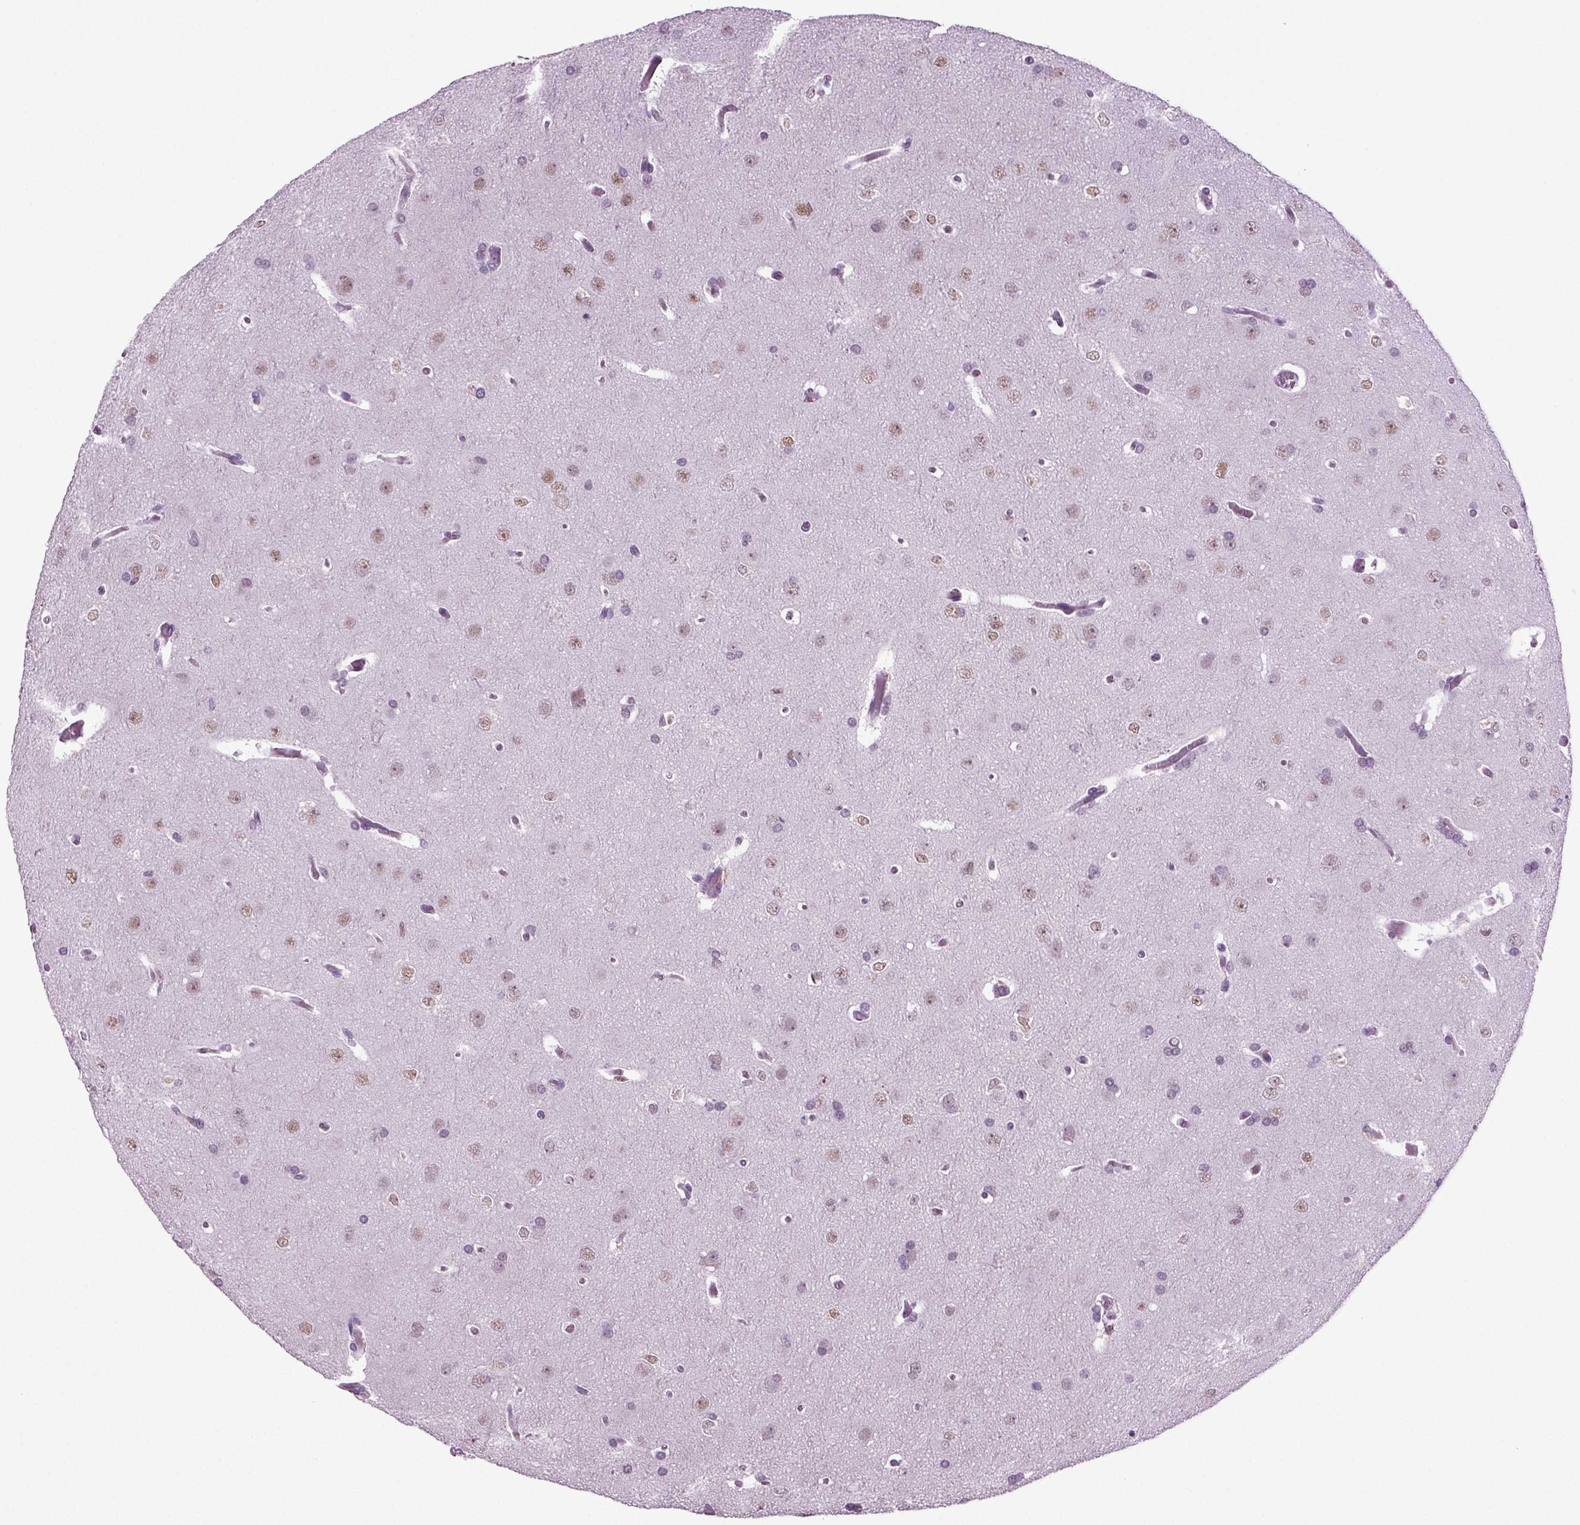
{"staining": {"intensity": "moderate", "quantity": "<25%", "location": "nuclear"}, "tissue": "glioma", "cell_type": "Tumor cells", "image_type": "cancer", "snomed": [{"axis": "morphology", "description": "Glioma, malignant, Low grade"}, {"axis": "topography", "description": "Brain"}], "caption": "Tumor cells display low levels of moderate nuclear expression in about <25% of cells in glioma.", "gene": "RFX3", "patient": {"sex": "female", "age": 32}}